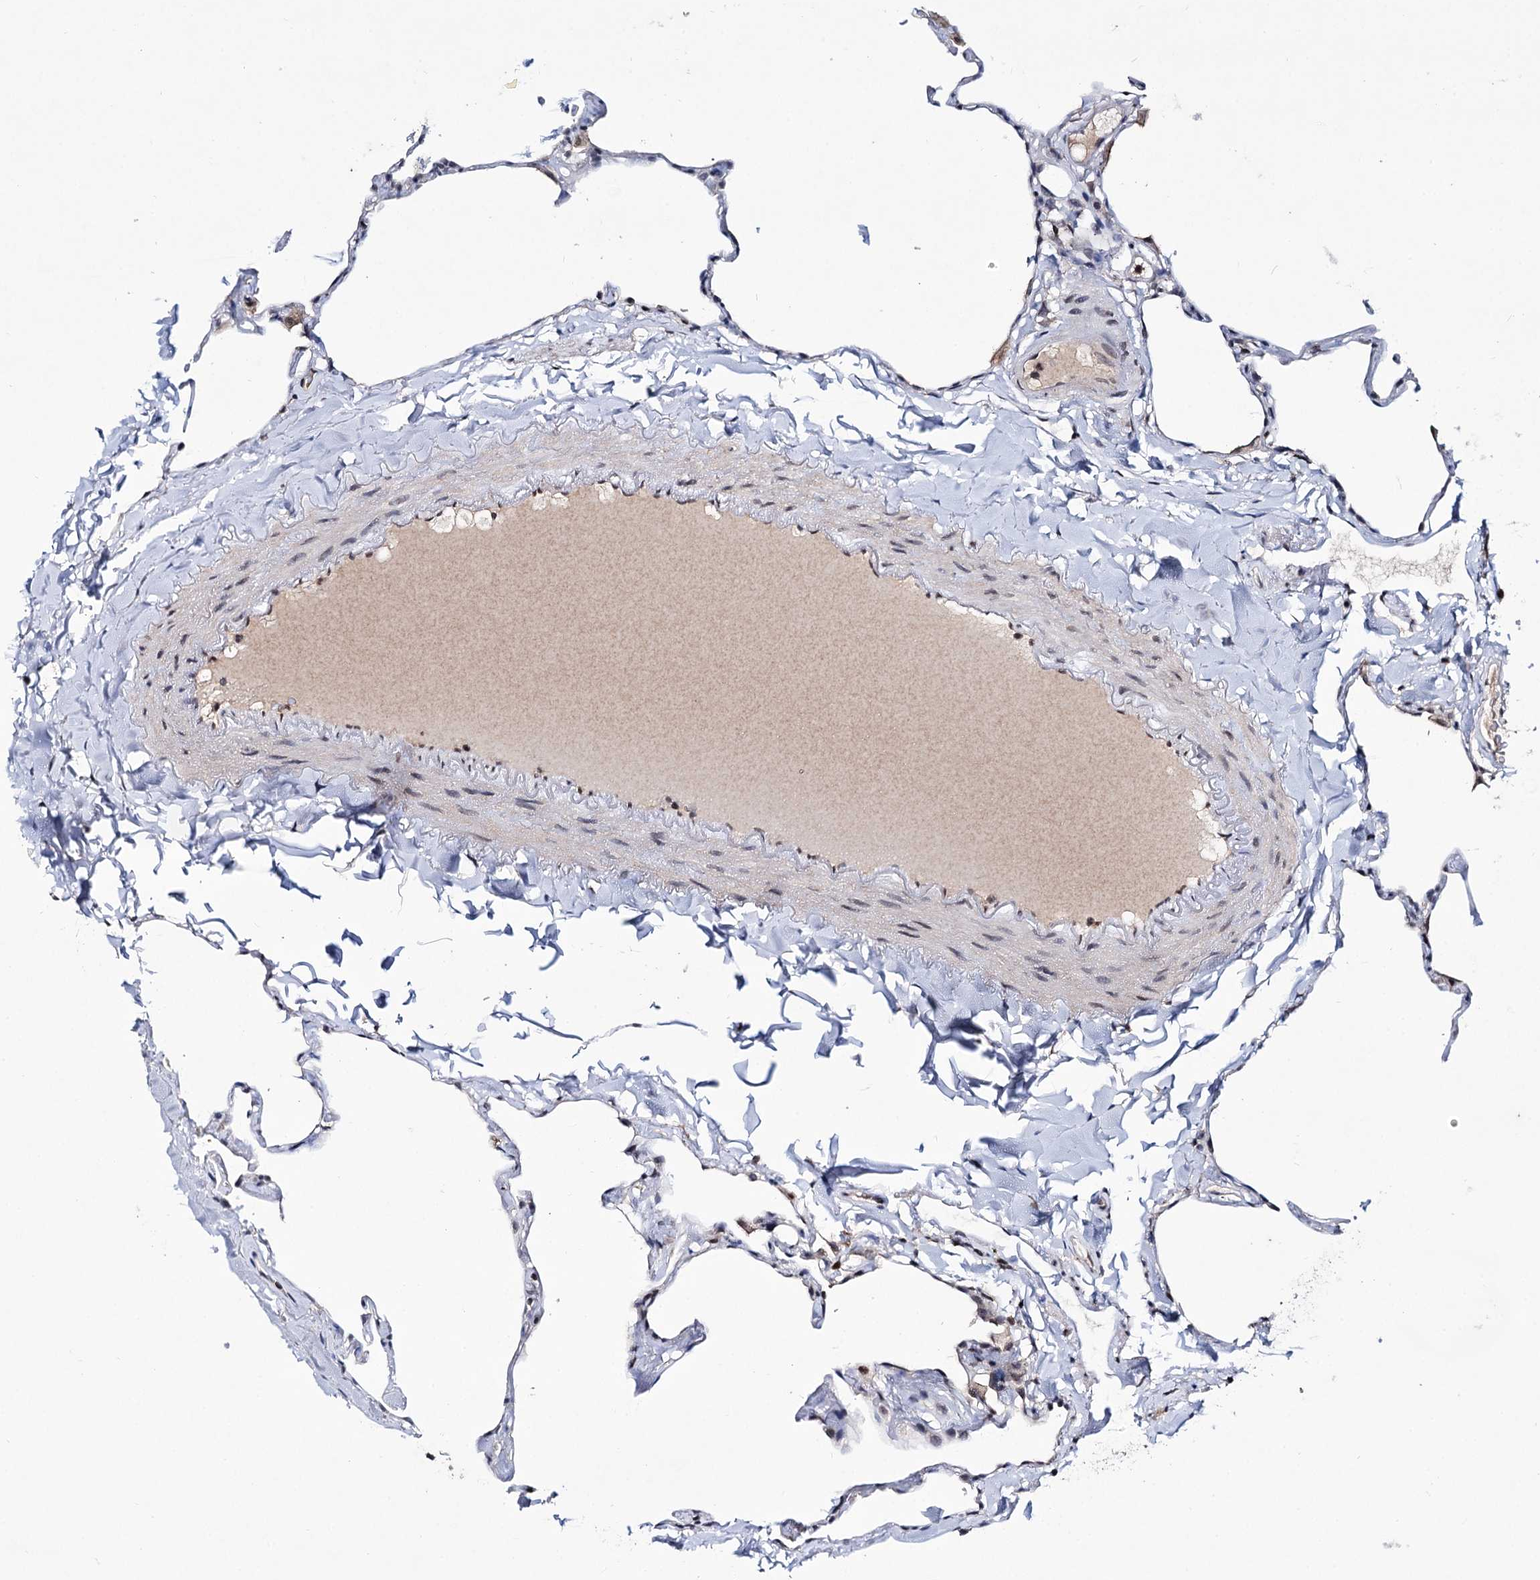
{"staining": {"intensity": "negative", "quantity": "none", "location": "none"}, "tissue": "lung", "cell_type": "Alveolar cells", "image_type": "normal", "snomed": [{"axis": "morphology", "description": "Normal tissue, NOS"}, {"axis": "topography", "description": "Lung"}], "caption": "This image is of benign lung stained with IHC to label a protein in brown with the nuclei are counter-stained blue. There is no staining in alveolar cells.", "gene": "SMCHD1", "patient": {"sex": "male", "age": 65}}